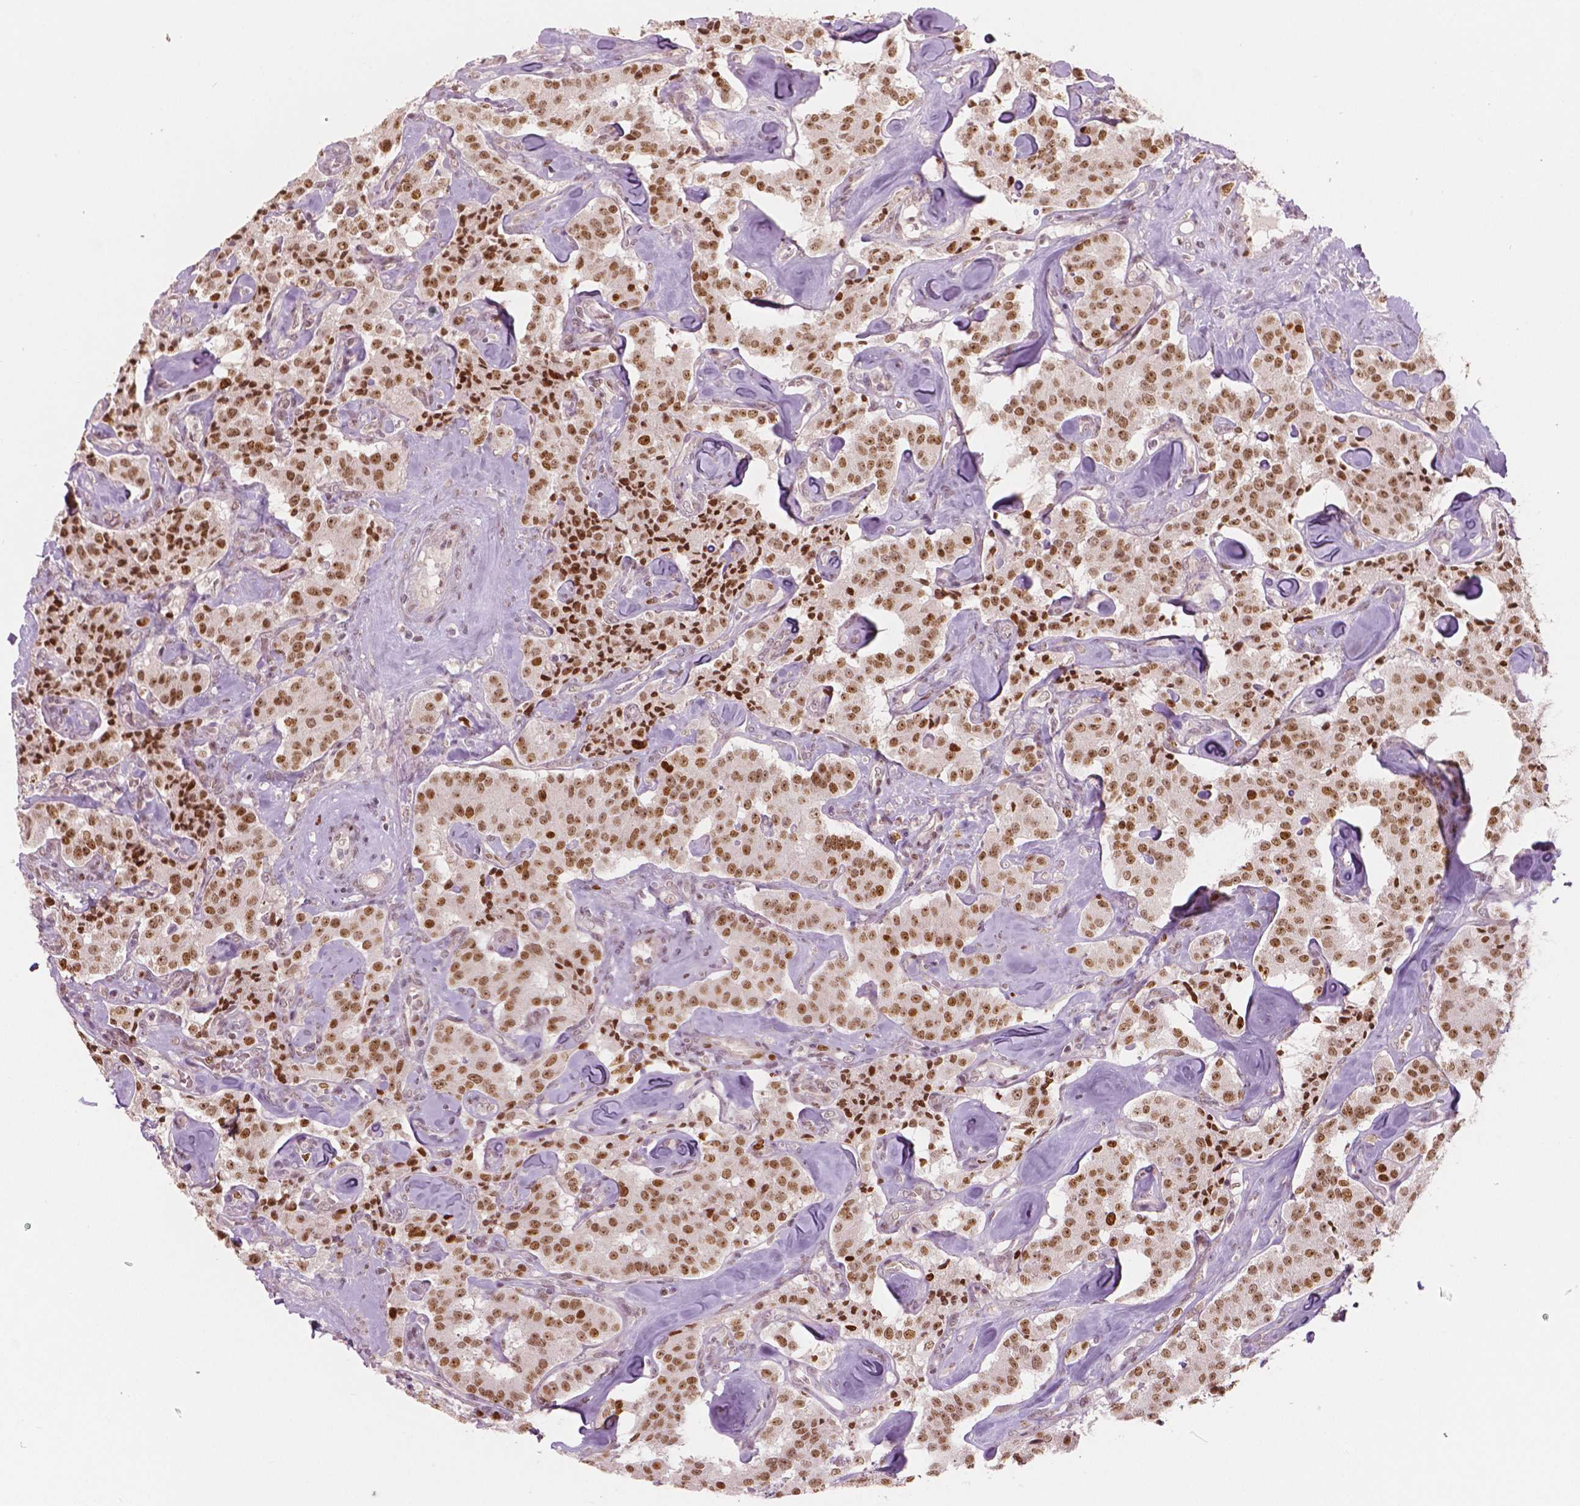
{"staining": {"intensity": "moderate", "quantity": ">75%", "location": "nuclear"}, "tissue": "carcinoid", "cell_type": "Tumor cells", "image_type": "cancer", "snomed": [{"axis": "morphology", "description": "Carcinoid, malignant, NOS"}, {"axis": "topography", "description": "Pancreas"}], "caption": "Moderate nuclear positivity for a protein is identified in approximately >75% of tumor cells of carcinoid using immunohistochemistry (IHC).", "gene": "NSD2", "patient": {"sex": "male", "age": 41}}